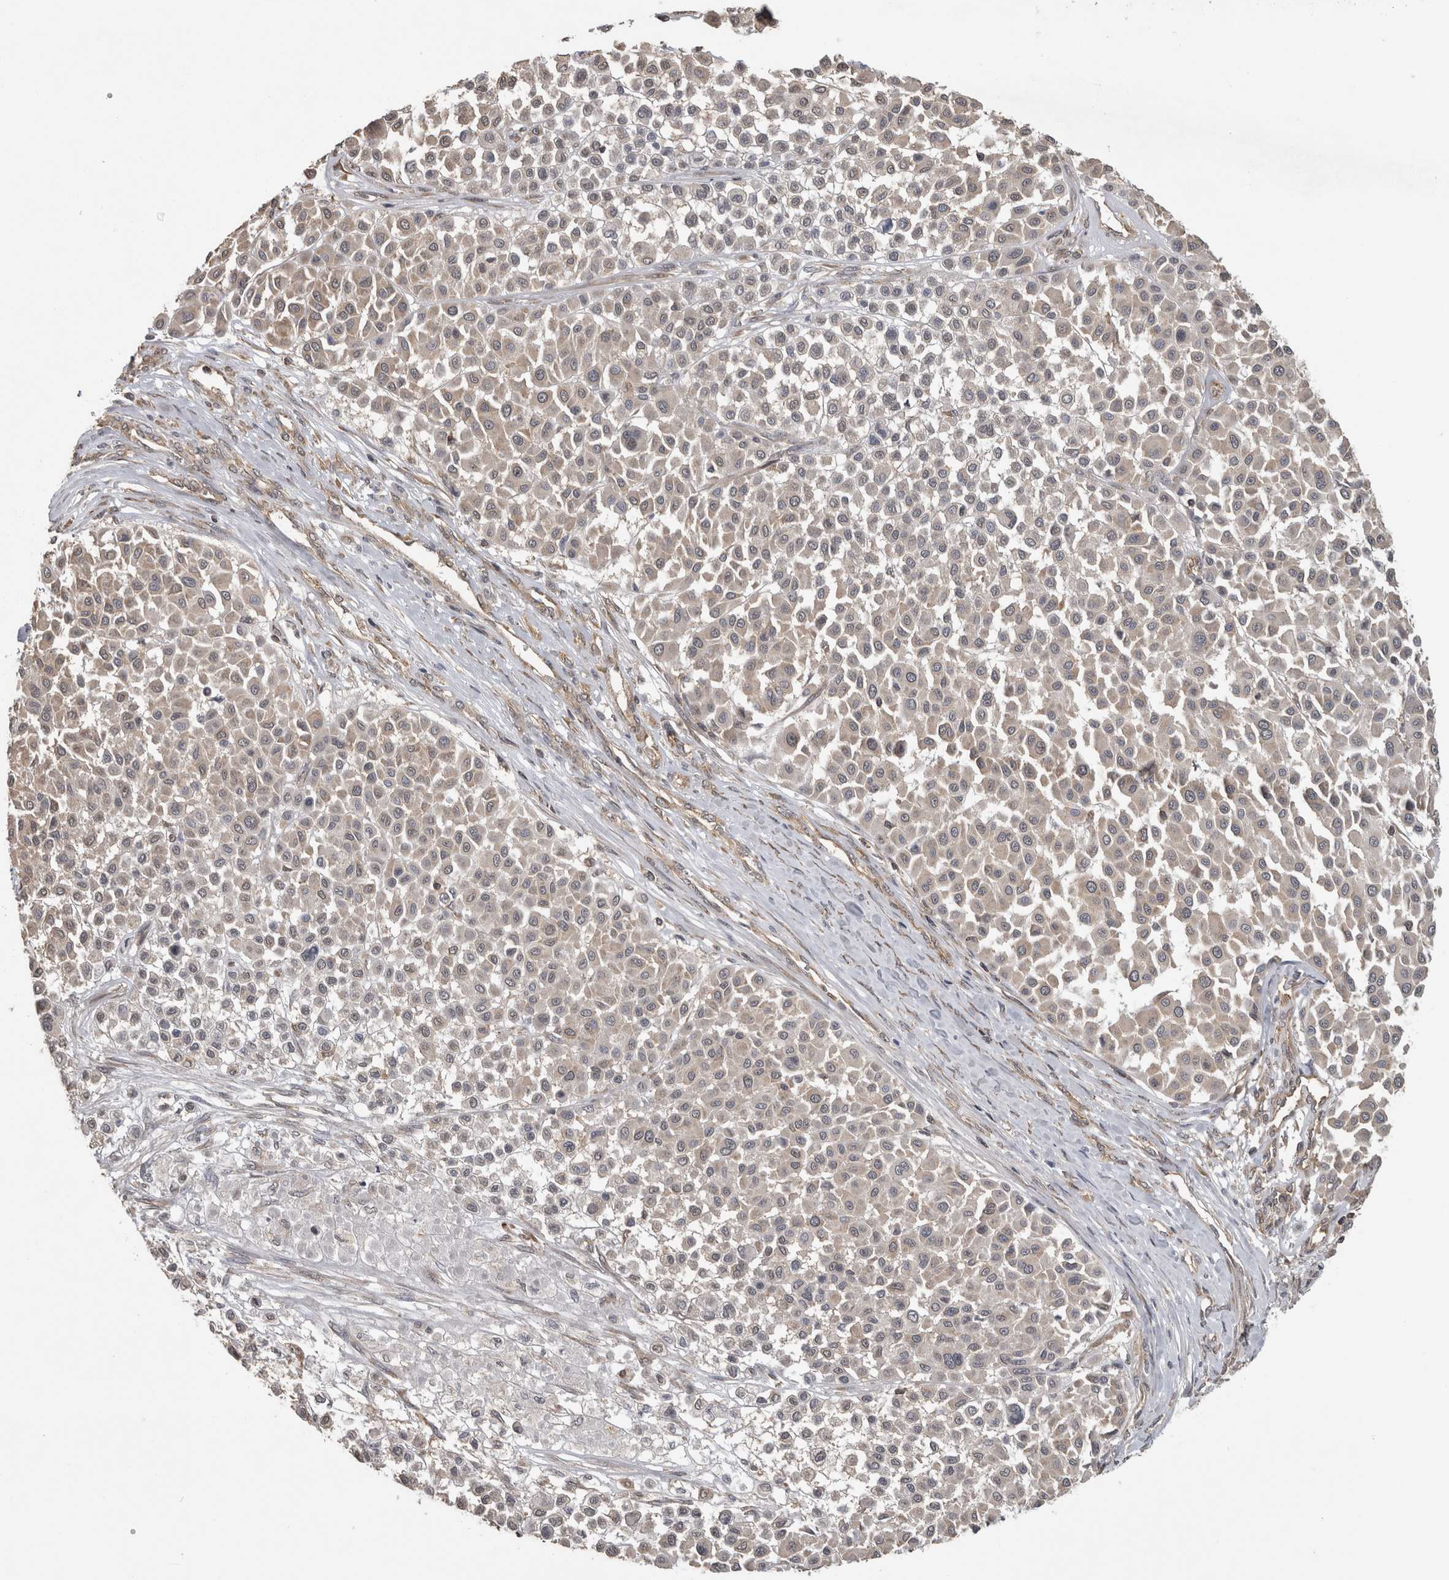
{"staining": {"intensity": "weak", "quantity": "<25%", "location": "cytoplasmic/membranous"}, "tissue": "melanoma", "cell_type": "Tumor cells", "image_type": "cancer", "snomed": [{"axis": "morphology", "description": "Malignant melanoma, Metastatic site"}, {"axis": "topography", "description": "Soft tissue"}], "caption": "This photomicrograph is of melanoma stained with IHC to label a protein in brown with the nuclei are counter-stained blue. There is no staining in tumor cells.", "gene": "ATXN2", "patient": {"sex": "male", "age": 41}}